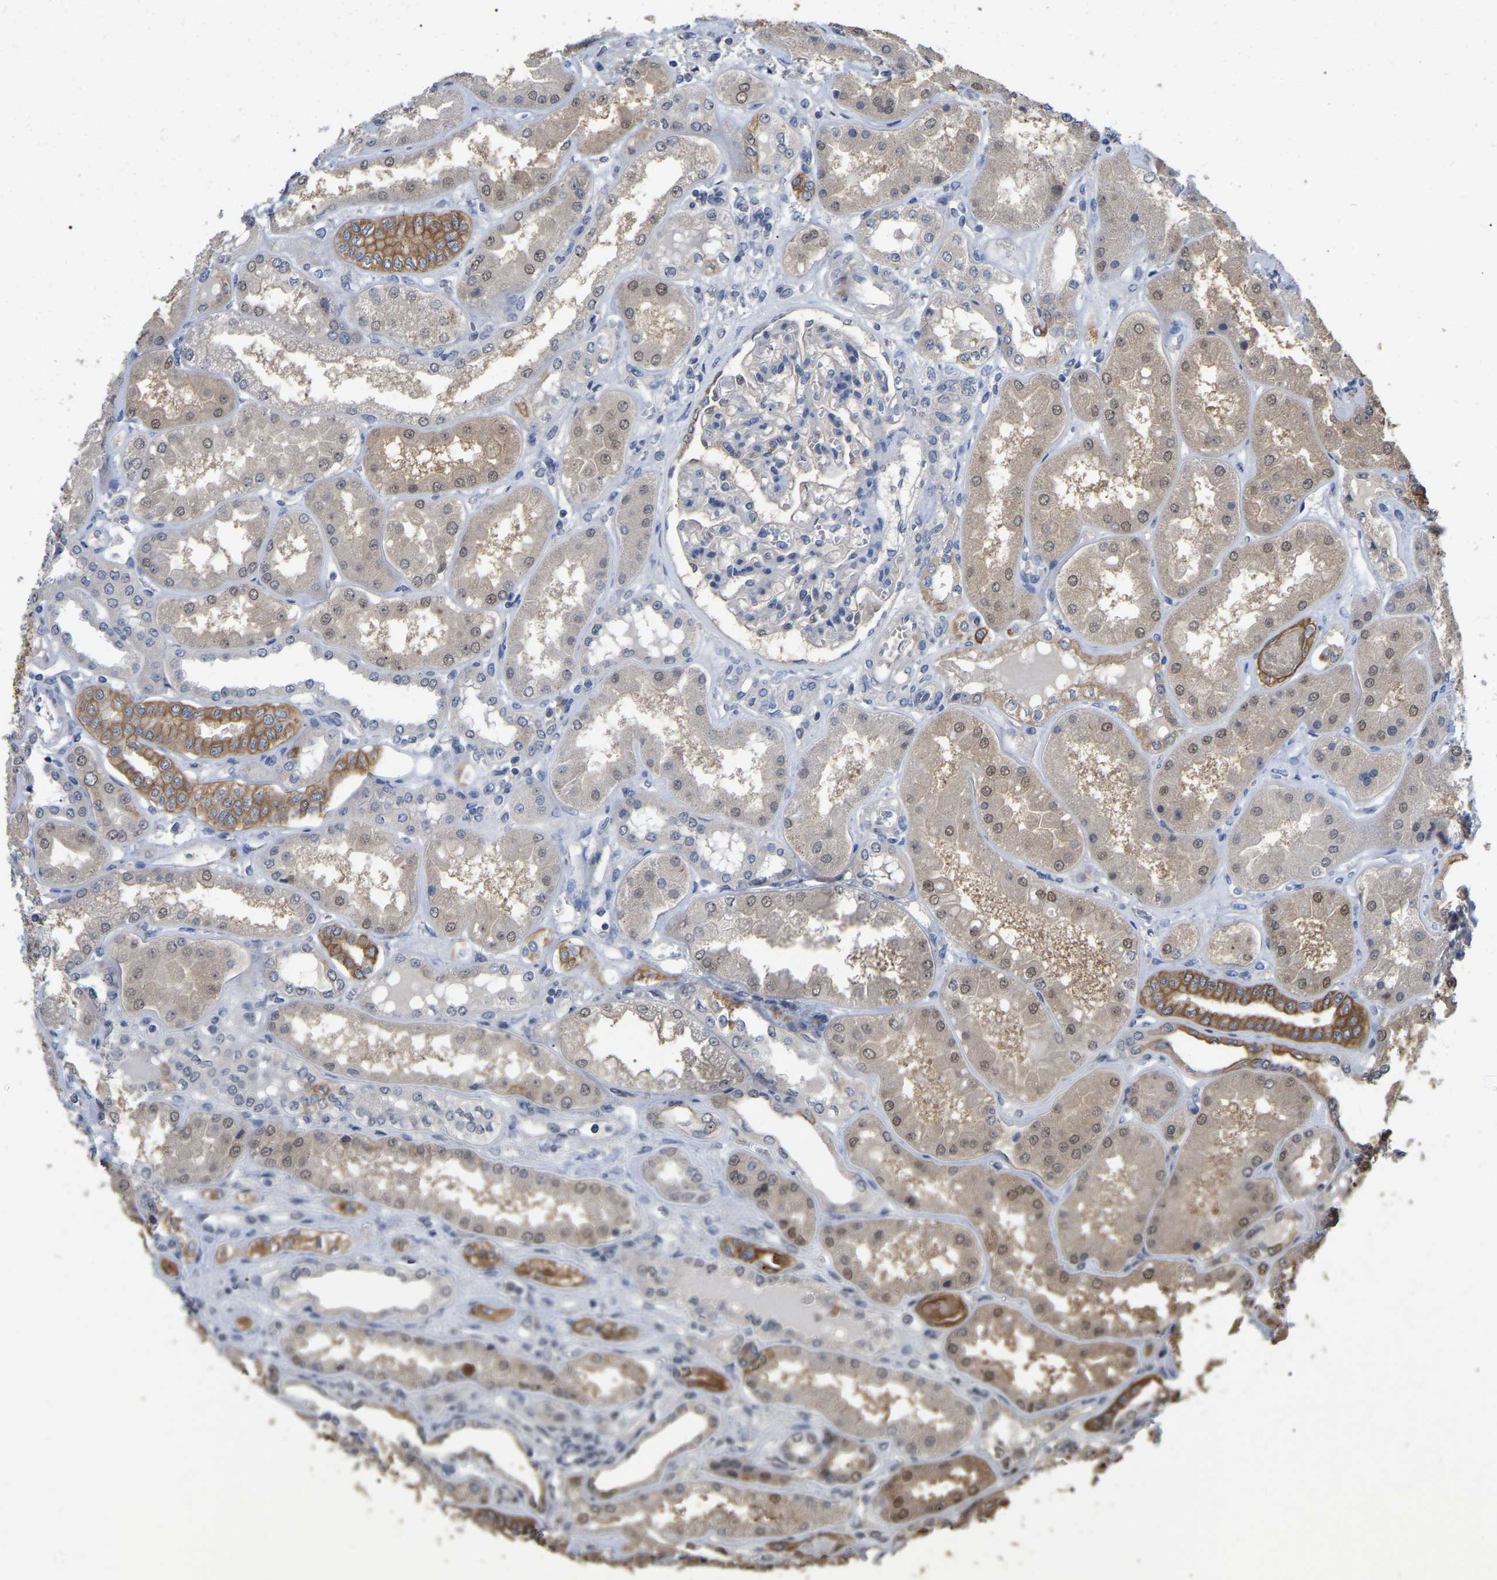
{"staining": {"intensity": "weak", "quantity": "<25%", "location": "cytoplasmic/membranous,nuclear"}, "tissue": "kidney", "cell_type": "Cells in glomeruli", "image_type": "normal", "snomed": [{"axis": "morphology", "description": "Normal tissue, NOS"}, {"axis": "topography", "description": "Kidney"}], "caption": "Immunohistochemical staining of unremarkable kidney exhibits no significant positivity in cells in glomeruli. Brightfield microscopy of immunohistochemistry stained with DAB (brown) and hematoxylin (blue), captured at high magnification.", "gene": "FAM219A", "patient": {"sex": "female", "age": 56}}